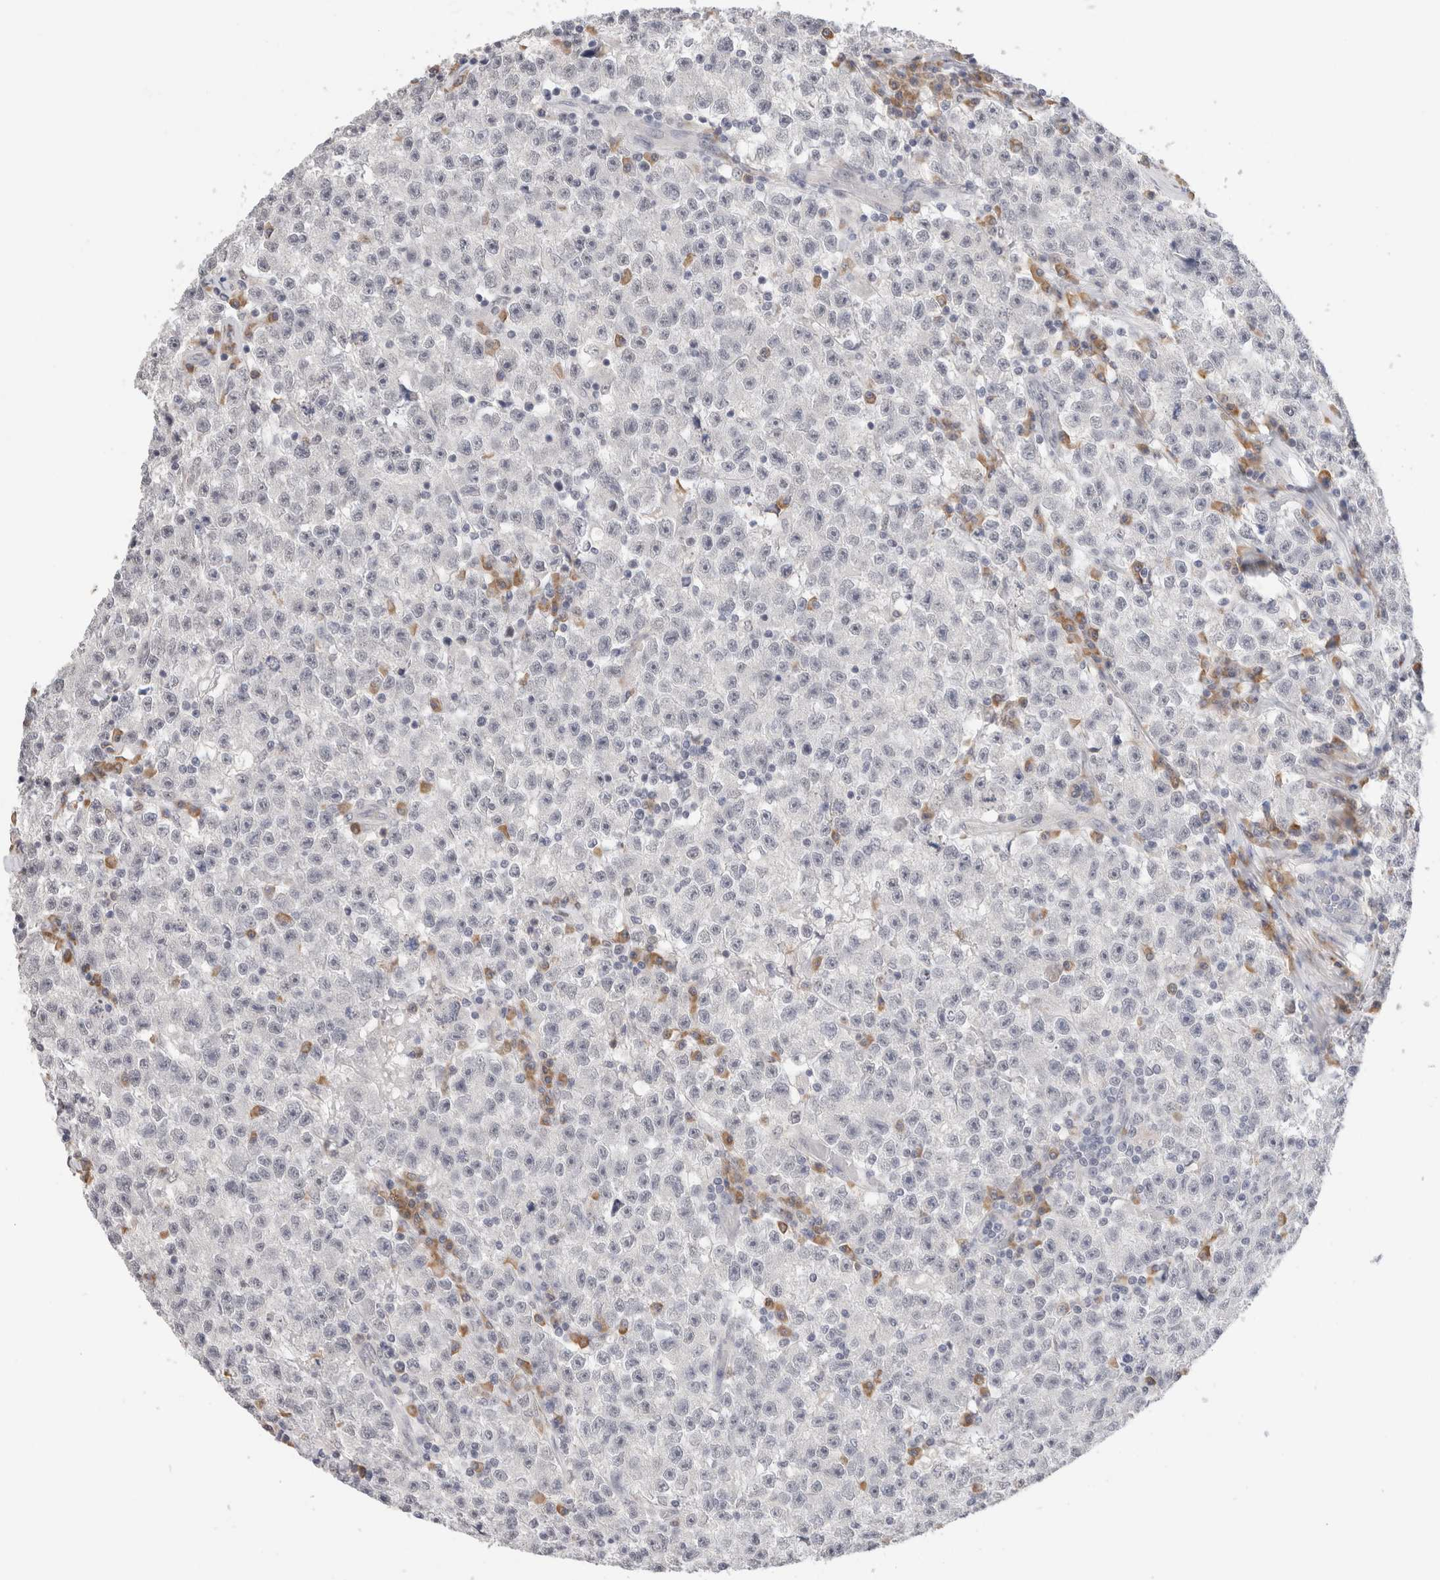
{"staining": {"intensity": "negative", "quantity": "none", "location": "none"}, "tissue": "testis cancer", "cell_type": "Tumor cells", "image_type": "cancer", "snomed": [{"axis": "morphology", "description": "Seminoma, NOS"}, {"axis": "topography", "description": "Testis"}], "caption": "This histopathology image is of testis cancer (seminoma) stained with IHC to label a protein in brown with the nuclei are counter-stained blue. There is no positivity in tumor cells.", "gene": "HDLBP", "patient": {"sex": "male", "age": 22}}